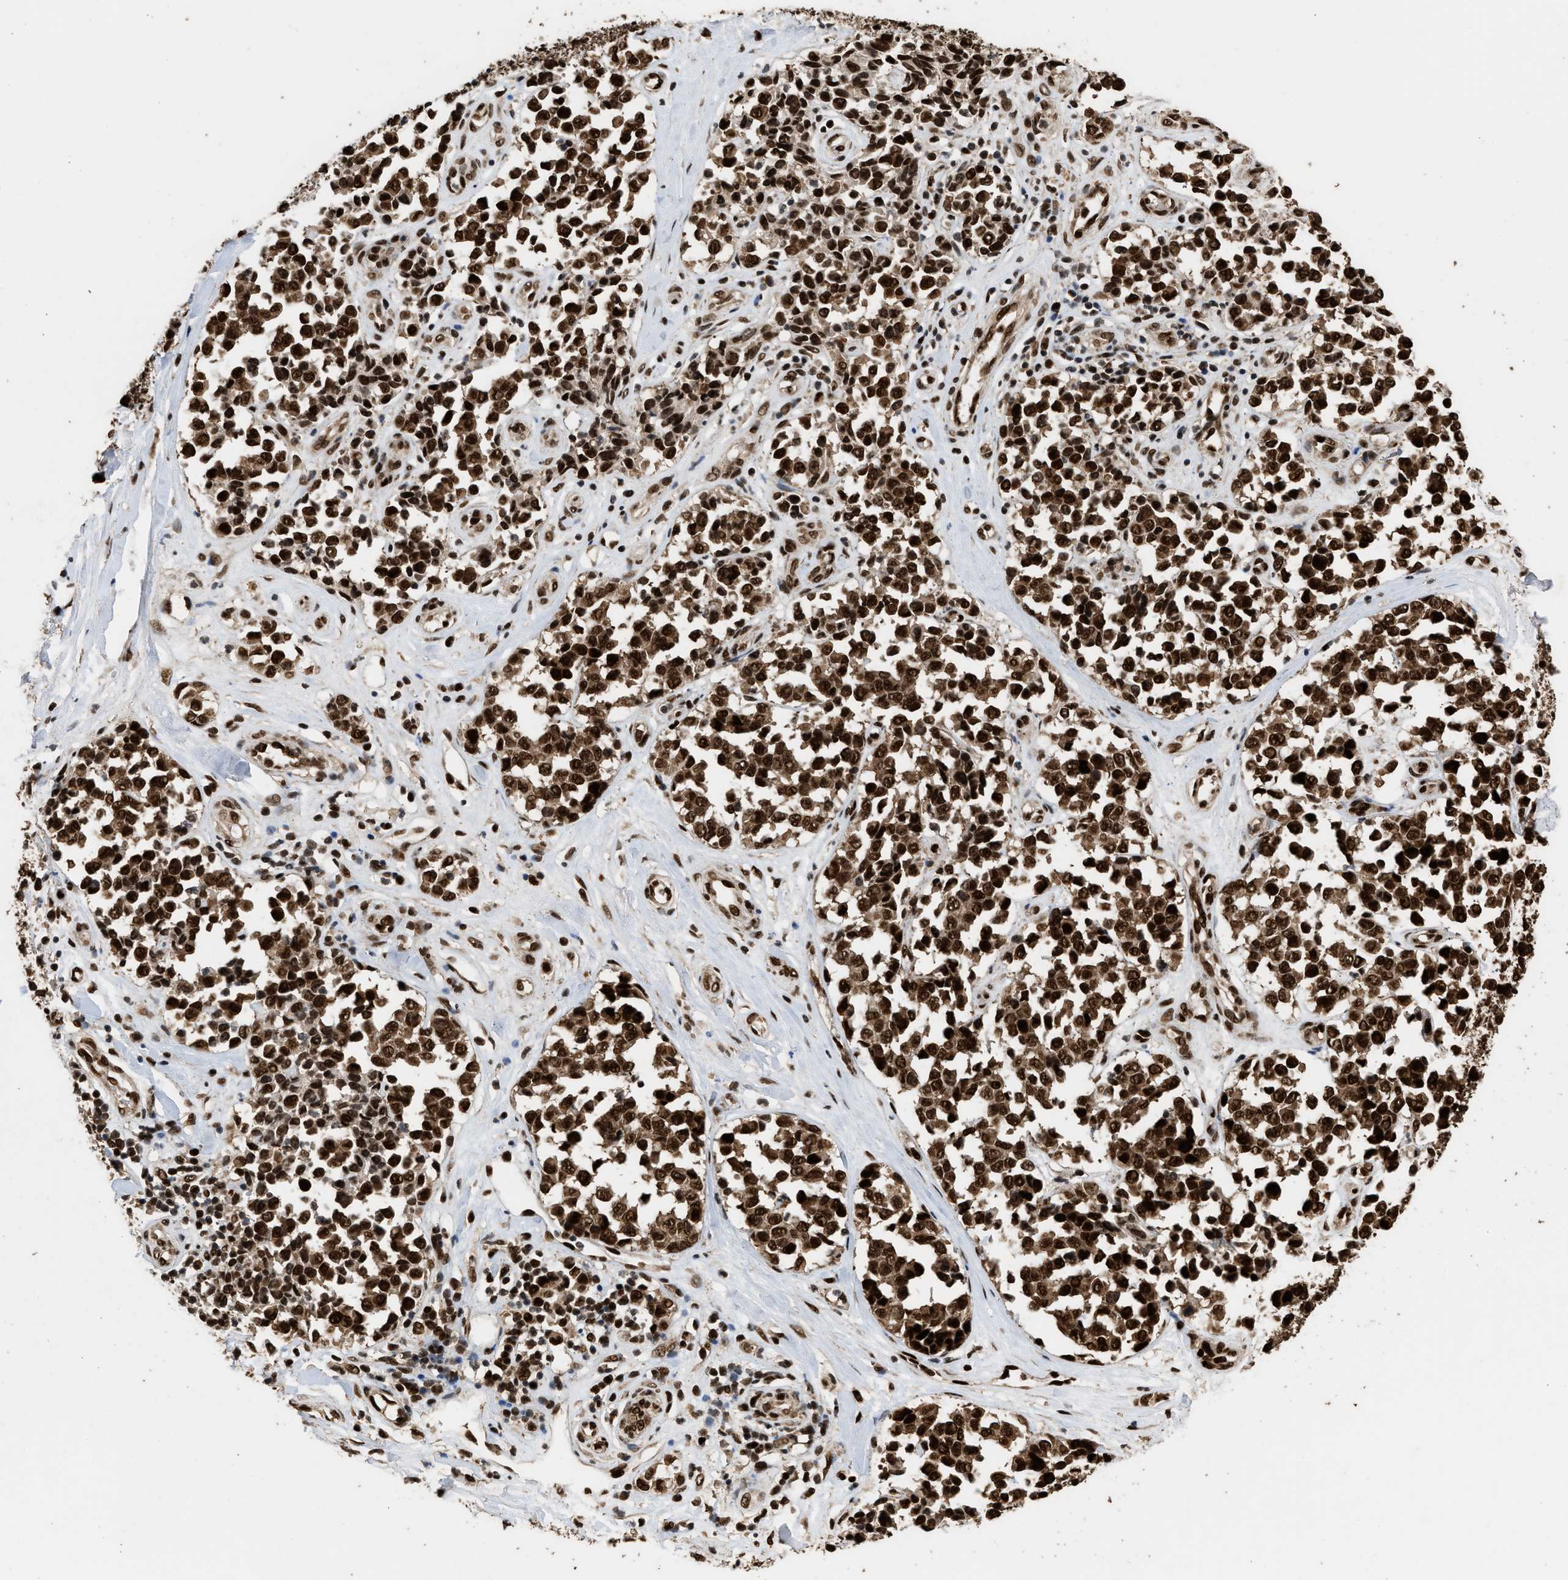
{"staining": {"intensity": "strong", "quantity": ">75%", "location": "cytoplasmic/membranous,nuclear"}, "tissue": "melanoma", "cell_type": "Tumor cells", "image_type": "cancer", "snomed": [{"axis": "morphology", "description": "Malignant melanoma, NOS"}, {"axis": "topography", "description": "Skin"}], "caption": "Immunohistochemistry (DAB (3,3'-diaminobenzidine)) staining of malignant melanoma shows strong cytoplasmic/membranous and nuclear protein positivity in about >75% of tumor cells.", "gene": "PPP4R3B", "patient": {"sex": "female", "age": 64}}